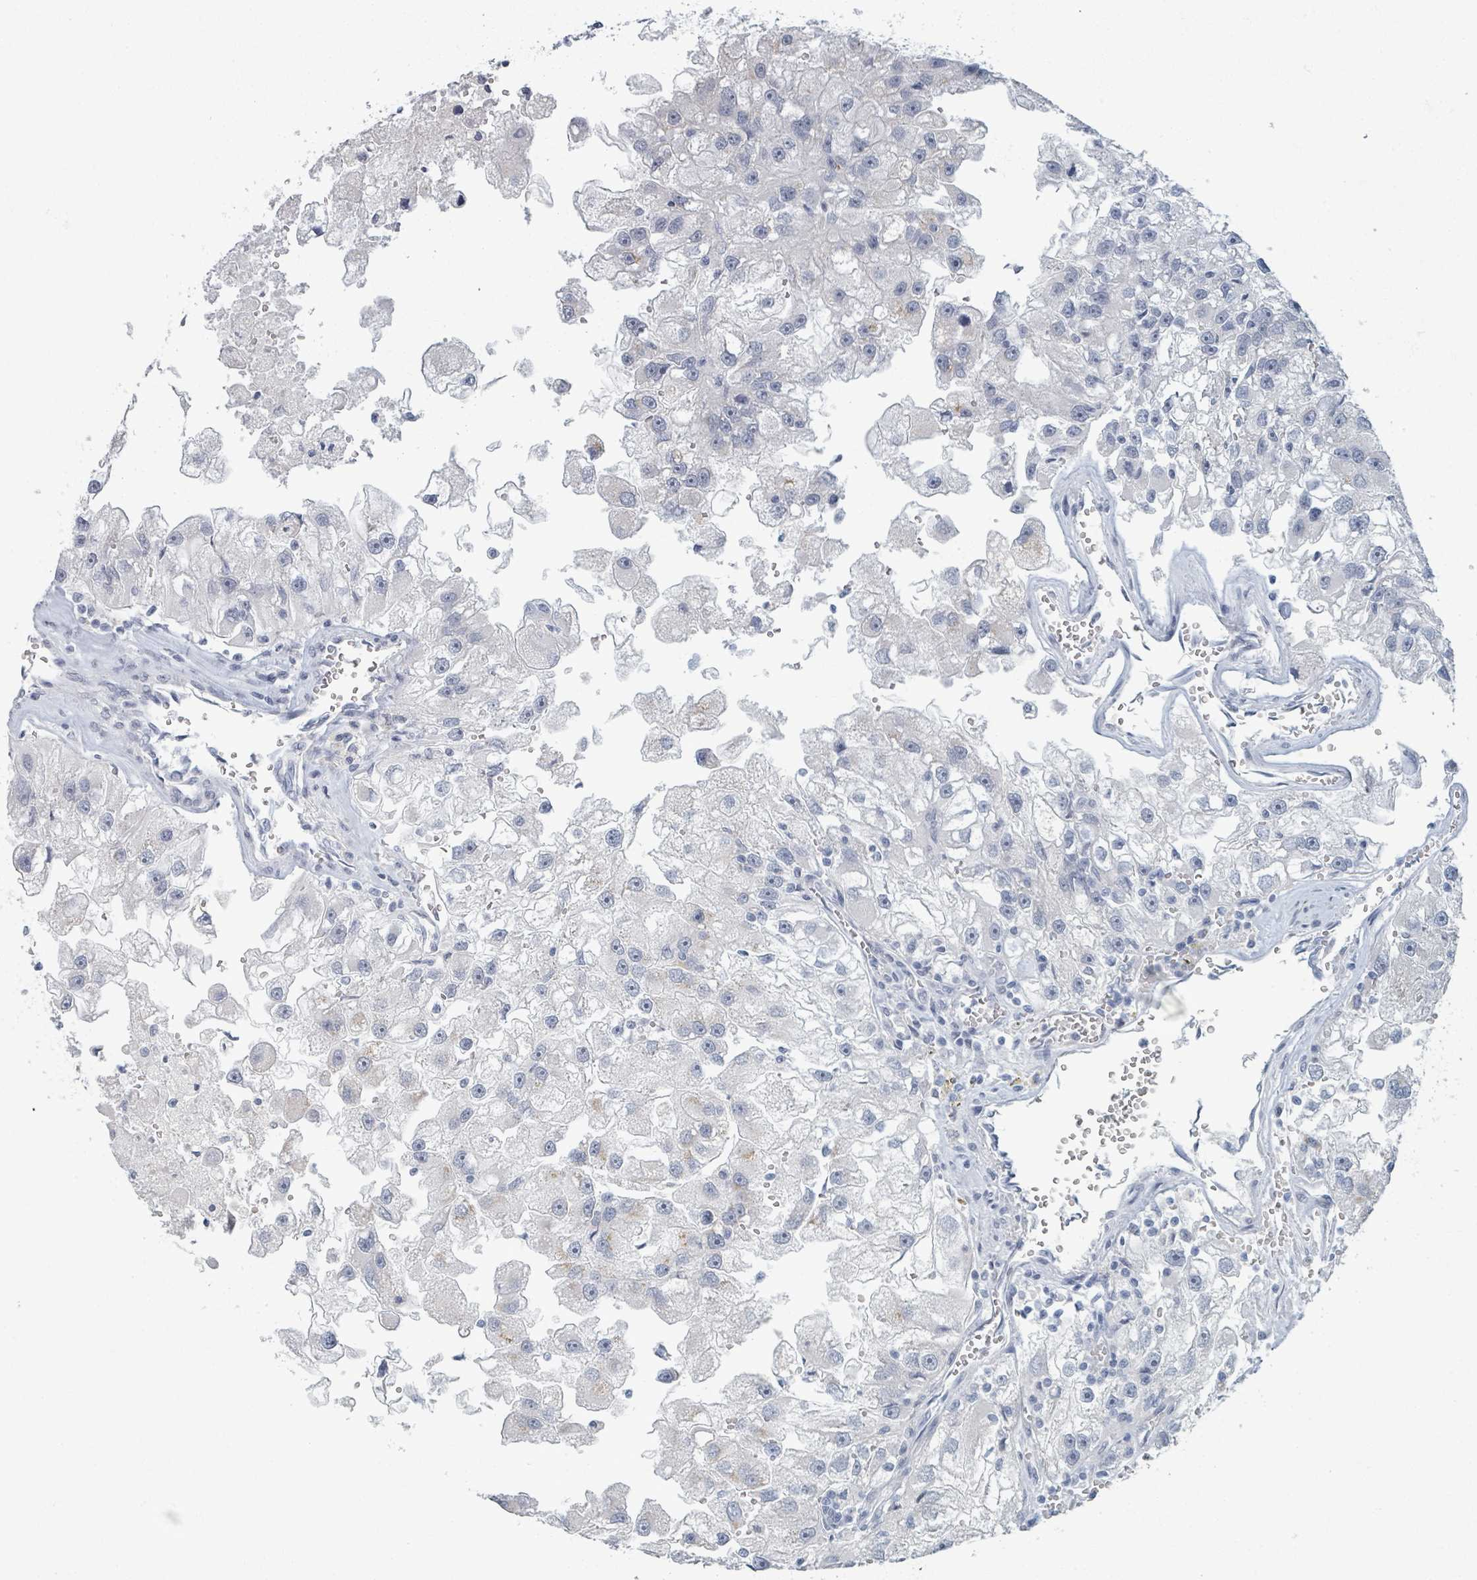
{"staining": {"intensity": "negative", "quantity": "none", "location": "none"}, "tissue": "renal cancer", "cell_type": "Tumor cells", "image_type": "cancer", "snomed": [{"axis": "morphology", "description": "Adenocarcinoma, NOS"}, {"axis": "topography", "description": "Kidney"}], "caption": "Immunohistochemistry micrograph of human renal cancer (adenocarcinoma) stained for a protein (brown), which demonstrates no expression in tumor cells.", "gene": "WNT11", "patient": {"sex": "male", "age": 63}}